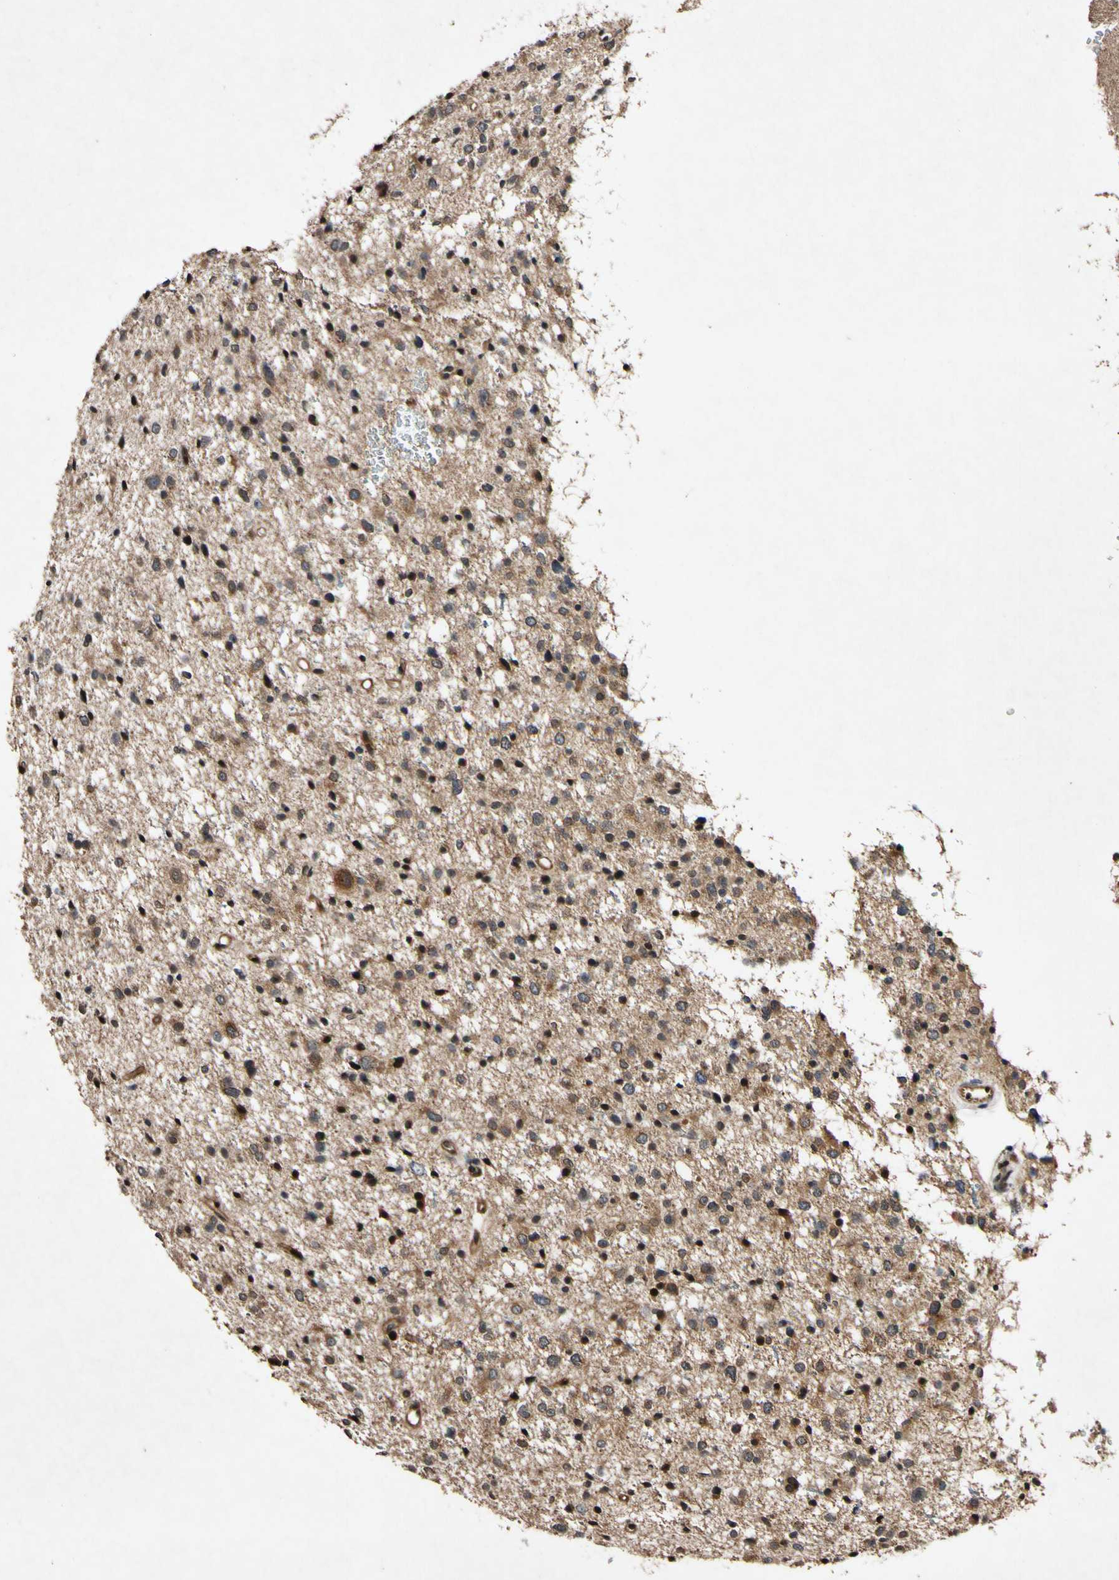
{"staining": {"intensity": "moderate", "quantity": ">75%", "location": "cytoplasmic/membranous,nuclear"}, "tissue": "glioma", "cell_type": "Tumor cells", "image_type": "cancer", "snomed": [{"axis": "morphology", "description": "Glioma, malignant, Low grade"}, {"axis": "topography", "description": "Brain"}], "caption": "Tumor cells display medium levels of moderate cytoplasmic/membranous and nuclear staining in approximately >75% of cells in malignant glioma (low-grade). Using DAB (3,3'-diaminobenzidine) (brown) and hematoxylin (blue) stains, captured at high magnification using brightfield microscopy.", "gene": "CSNK1E", "patient": {"sex": "female", "age": 37}}